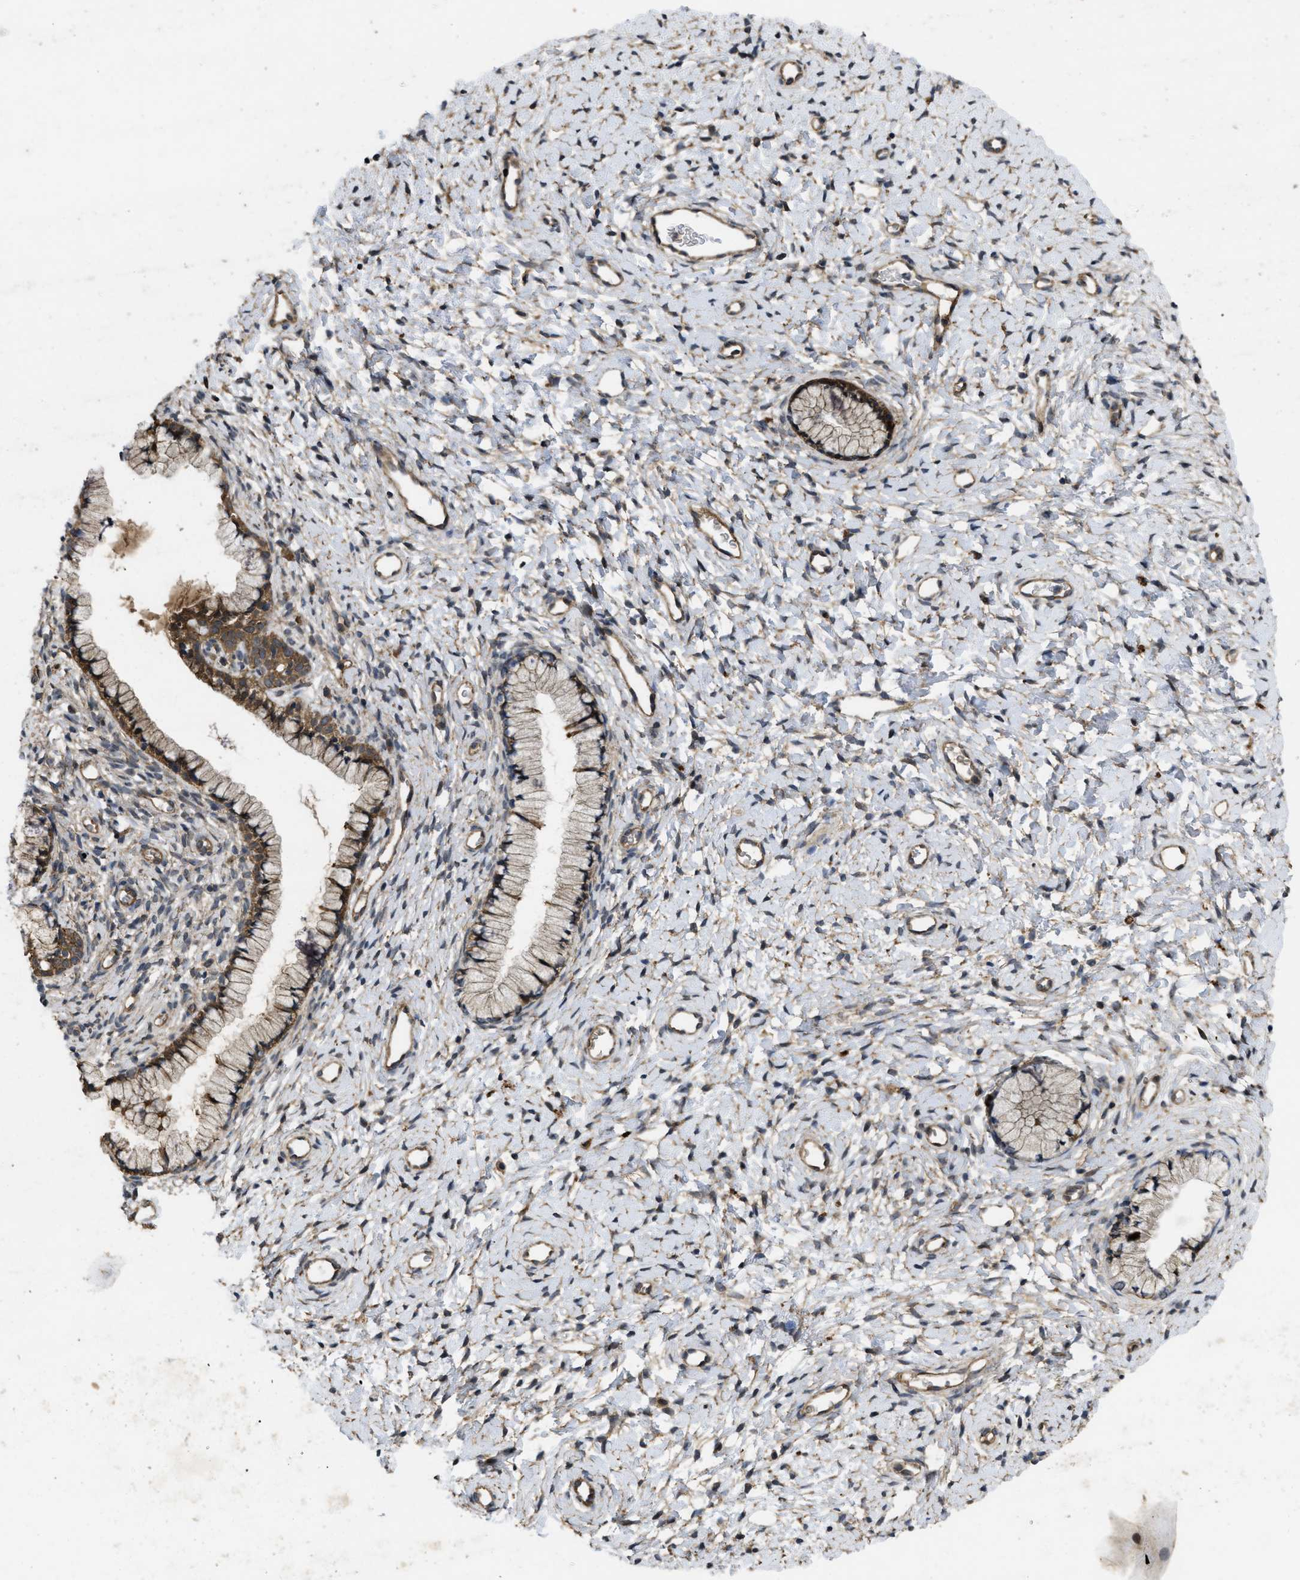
{"staining": {"intensity": "moderate", "quantity": "25%-75%", "location": "cytoplasmic/membranous"}, "tissue": "cervix", "cell_type": "Glandular cells", "image_type": "normal", "snomed": [{"axis": "morphology", "description": "Normal tissue, NOS"}, {"axis": "topography", "description": "Cervix"}], "caption": "A micrograph of cervix stained for a protein demonstrates moderate cytoplasmic/membranous brown staining in glandular cells.", "gene": "FZD6", "patient": {"sex": "female", "age": 72}}